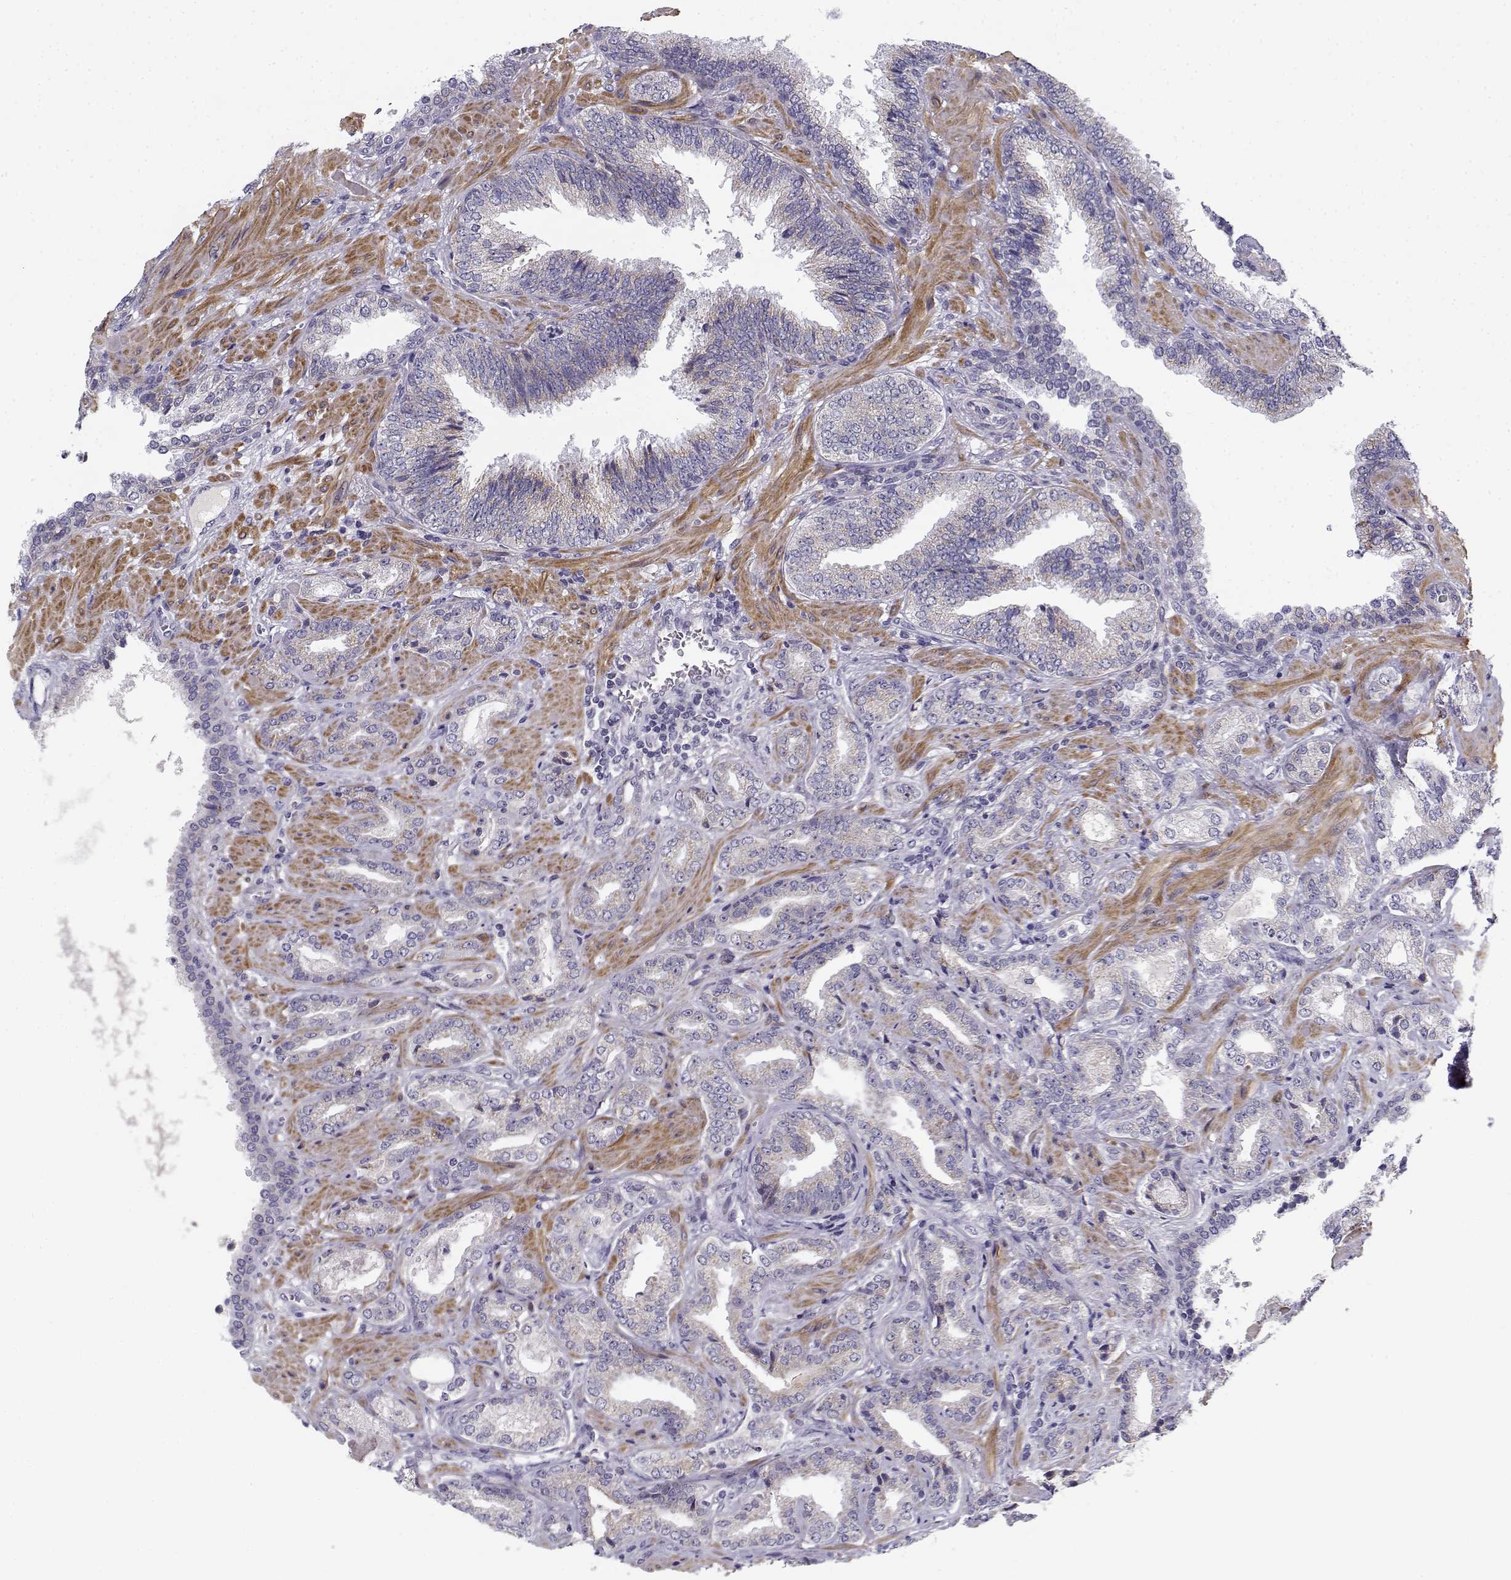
{"staining": {"intensity": "weak", "quantity": "<25%", "location": "cytoplasmic/membranous"}, "tissue": "prostate cancer", "cell_type": "Tumor cells", "image_type": "cancer", "snomed": [{"axis": "morphology", "description": "Adenocarcinoma, Low grade"}, {"axis": "topography", "description": "Prostate"}], "caption": "Human low-grade adenocarcinoma (prostate) stained for a protein using immunohistochemistry (IHC) displays no expression in tumor cells.", "gene": "CREB3L3", "patient": {"sex": "male", "age": 68}}